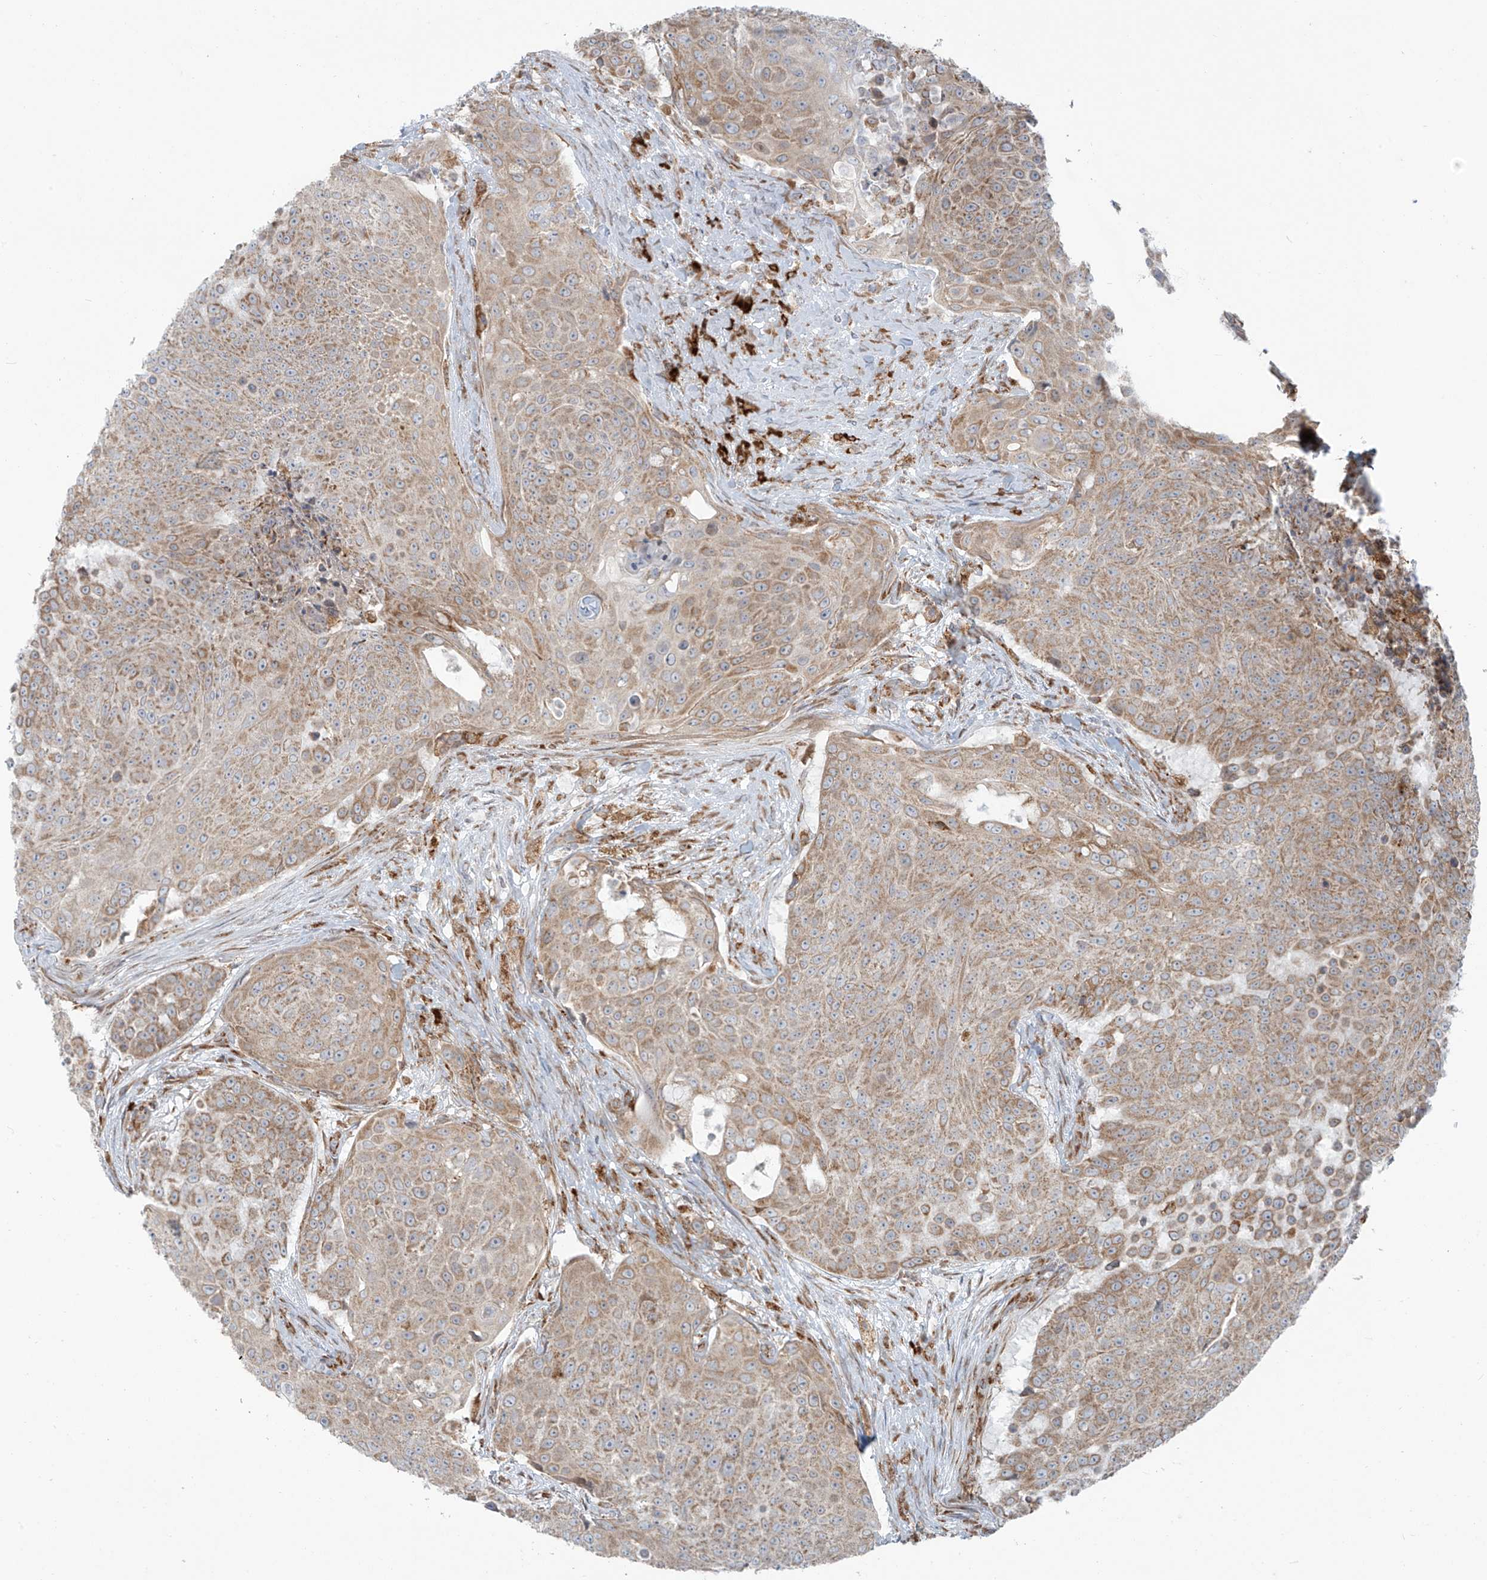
{"staining": {"intensity": "weak", "quantity": ">75%", "location": "cytoplasmic/membranous"}, "tissue": "urothelial cancer", "cell_type": "Tumor cells", "image_type": "cancer", "snomed": [{"axis": "morphology", "description": "Urothelial carcinoma, High grade"}, {"axis": "topography", "description": "Urinary bladder"}], "caption": "Tumor cells exhibit low levels of weak cytoplasmic/membranous staining in about >75% of cells in human urothelial carcinoma (high-grade). (Brightfield microscopy of DAB IHC at high magnification).", "gene": "KATNIP", "patient": {"sex": "female", "age": 63}}